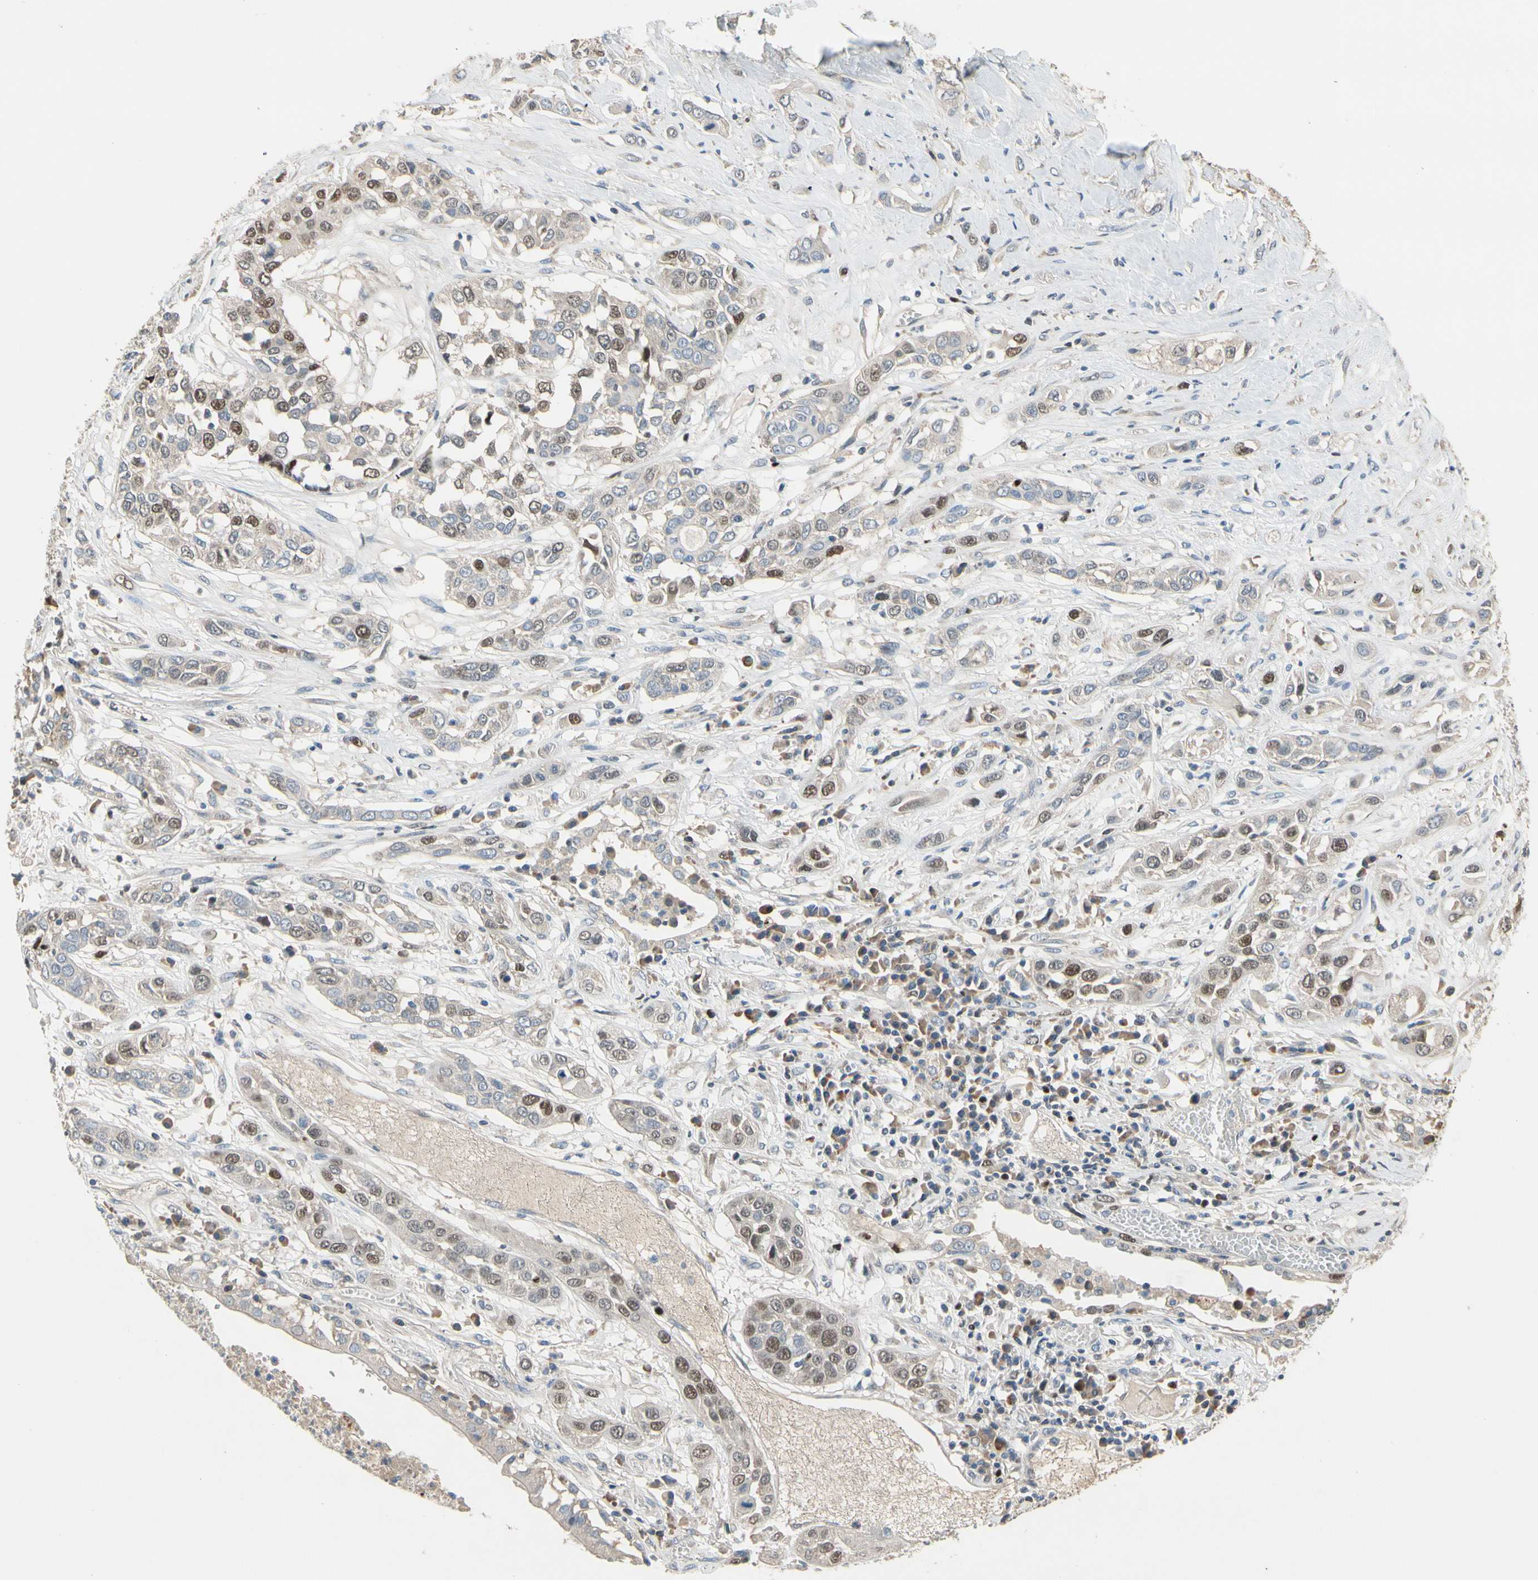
{"staining": {"intensity": "moderate", "quantity": "<25%", "location": "nuclear"}, "tissue": "lung cancer", "cell_type": "Tumor cells", "image_type": "cancer", "snomed": [{"axis": "morphology", "description": "Squamous cell carcinoma, NOS"}, {"axis": "topography", "description": "Lung"}], "caption": "Immunohistochemical staining of human lung cancer exhibits moderate nuclear protein positivity in about <25% of tumor cells.", "gene": "ZKSCAN4", "patient": {"sex": "male", "age": 71}}